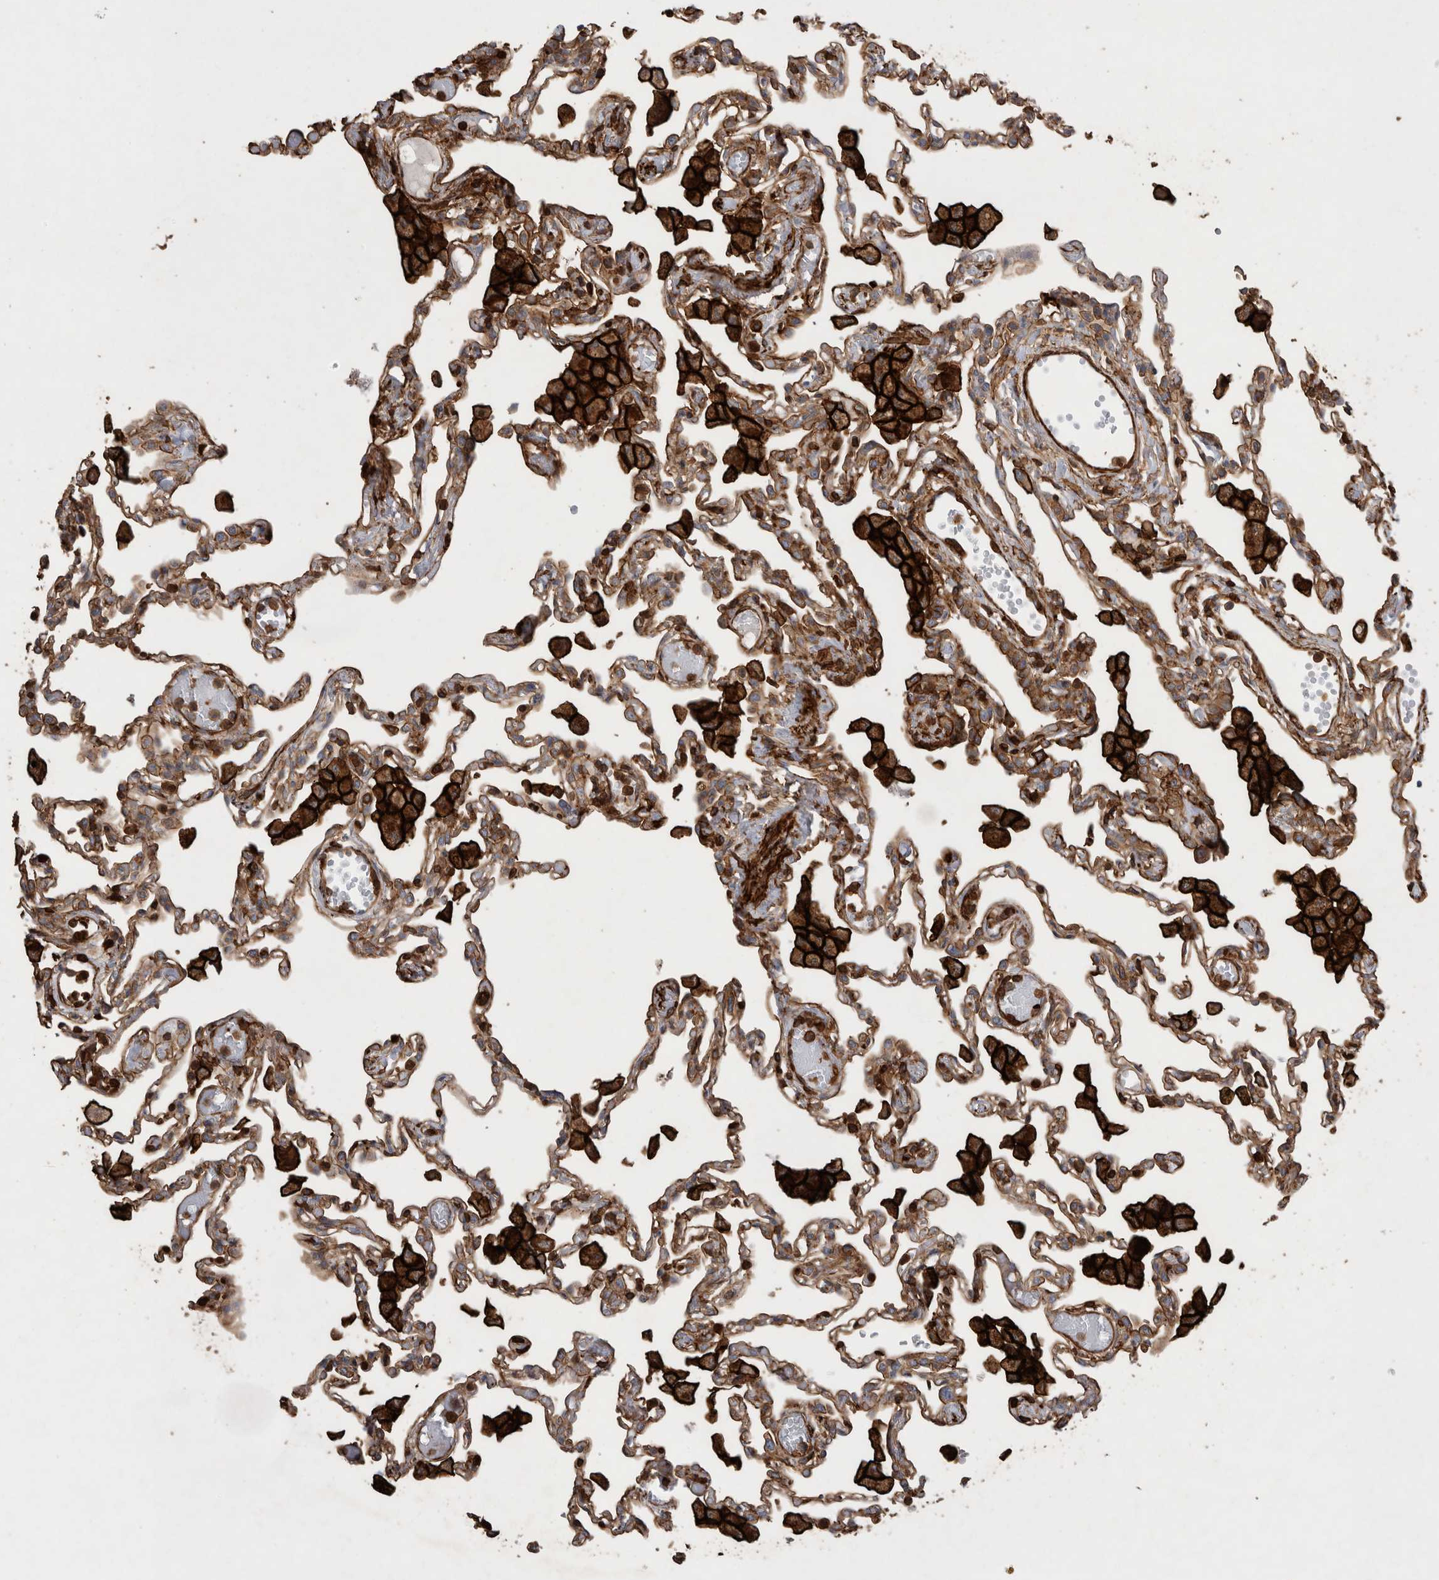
{"staining": {"intensity": "moderate", "quantity": "25%-75%", "location": "cytoplasmic/membranous"}, "tissue": "lung", "cell_type": "Alveolar cells", "image_type": "normal", "snomed": [{"axis": "morphology", "description": "Normal tissue, NOS"}, {"axis": "topography", "description": "Bronchus"}, {"axis": "topography", "description": "Lung"}], "caption": "Immunohistochemistry (IHC) micrograph of benign lung stained for a protein (brown), which reveals medium levels of moderate cytoplasmic/membranous staining in approximately 25%-75% of alveolar cells.", "gene": "GPER1", "patient": {"sex": "female", "age": 49}}